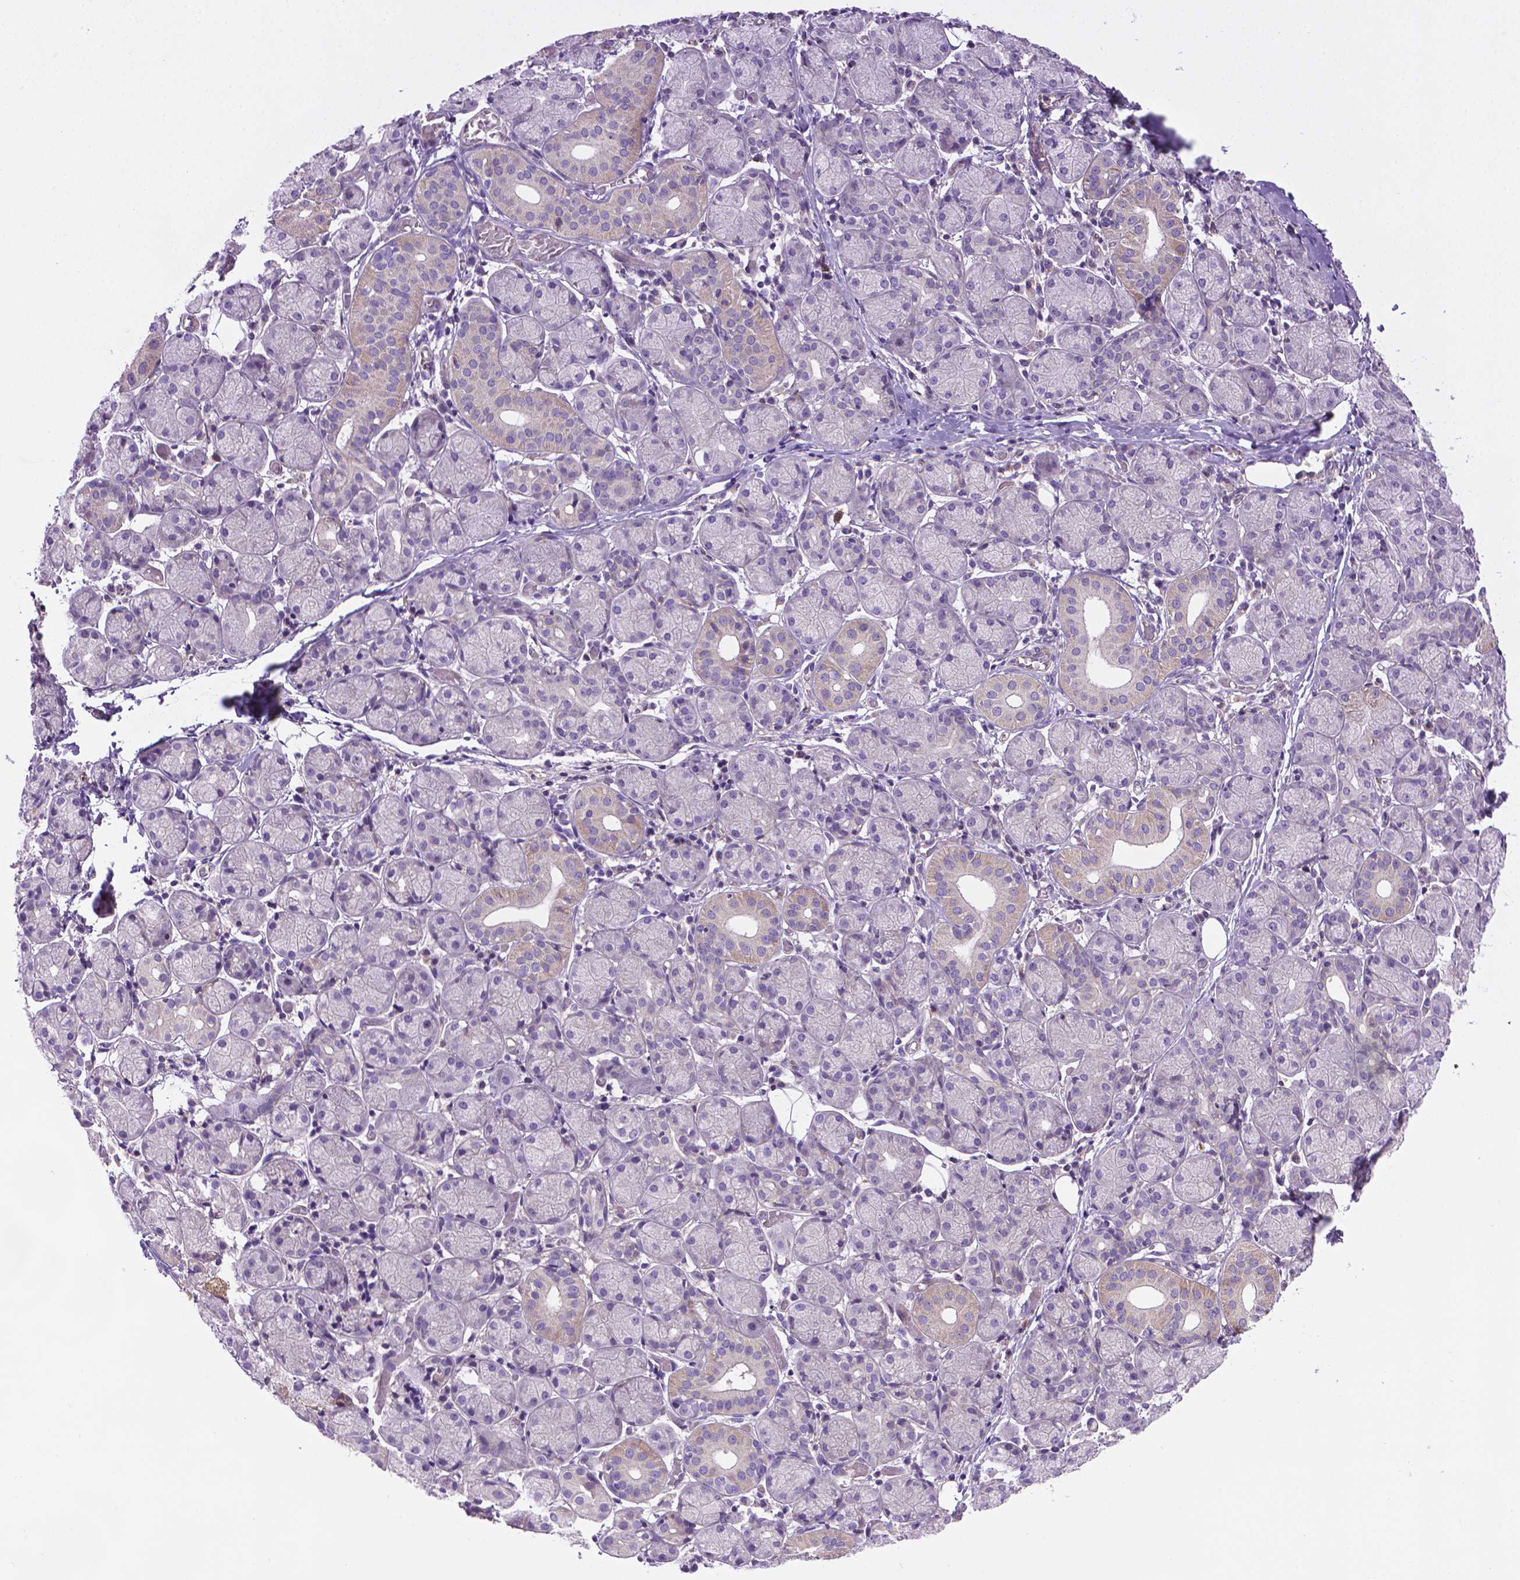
{"staining": {"intensity": "negative", "quantity": "none", "location": "none"}, "tissue": "salivary gland", "cell_type": "Glandular cells", "image_type": "normal", "snomed": [{"axis": "morphology", "description": "Normal tissue, NOS"}, {"axis": "topography", "description": "Salivary gland"}, {"axis": "topography", "description": "Peripheral nerve tissue"}], "caption": "An immunohistochemistry micrograph of unremarkable salivary gland is shown. There is no staining in glandular cells of salivary gland. (DAB (3,3'-diaminobenzidine) immunohistochemistry (IHC), high magnification).", "gene": "SLC51B", "patient": {"sex": "female", "age": 24}}